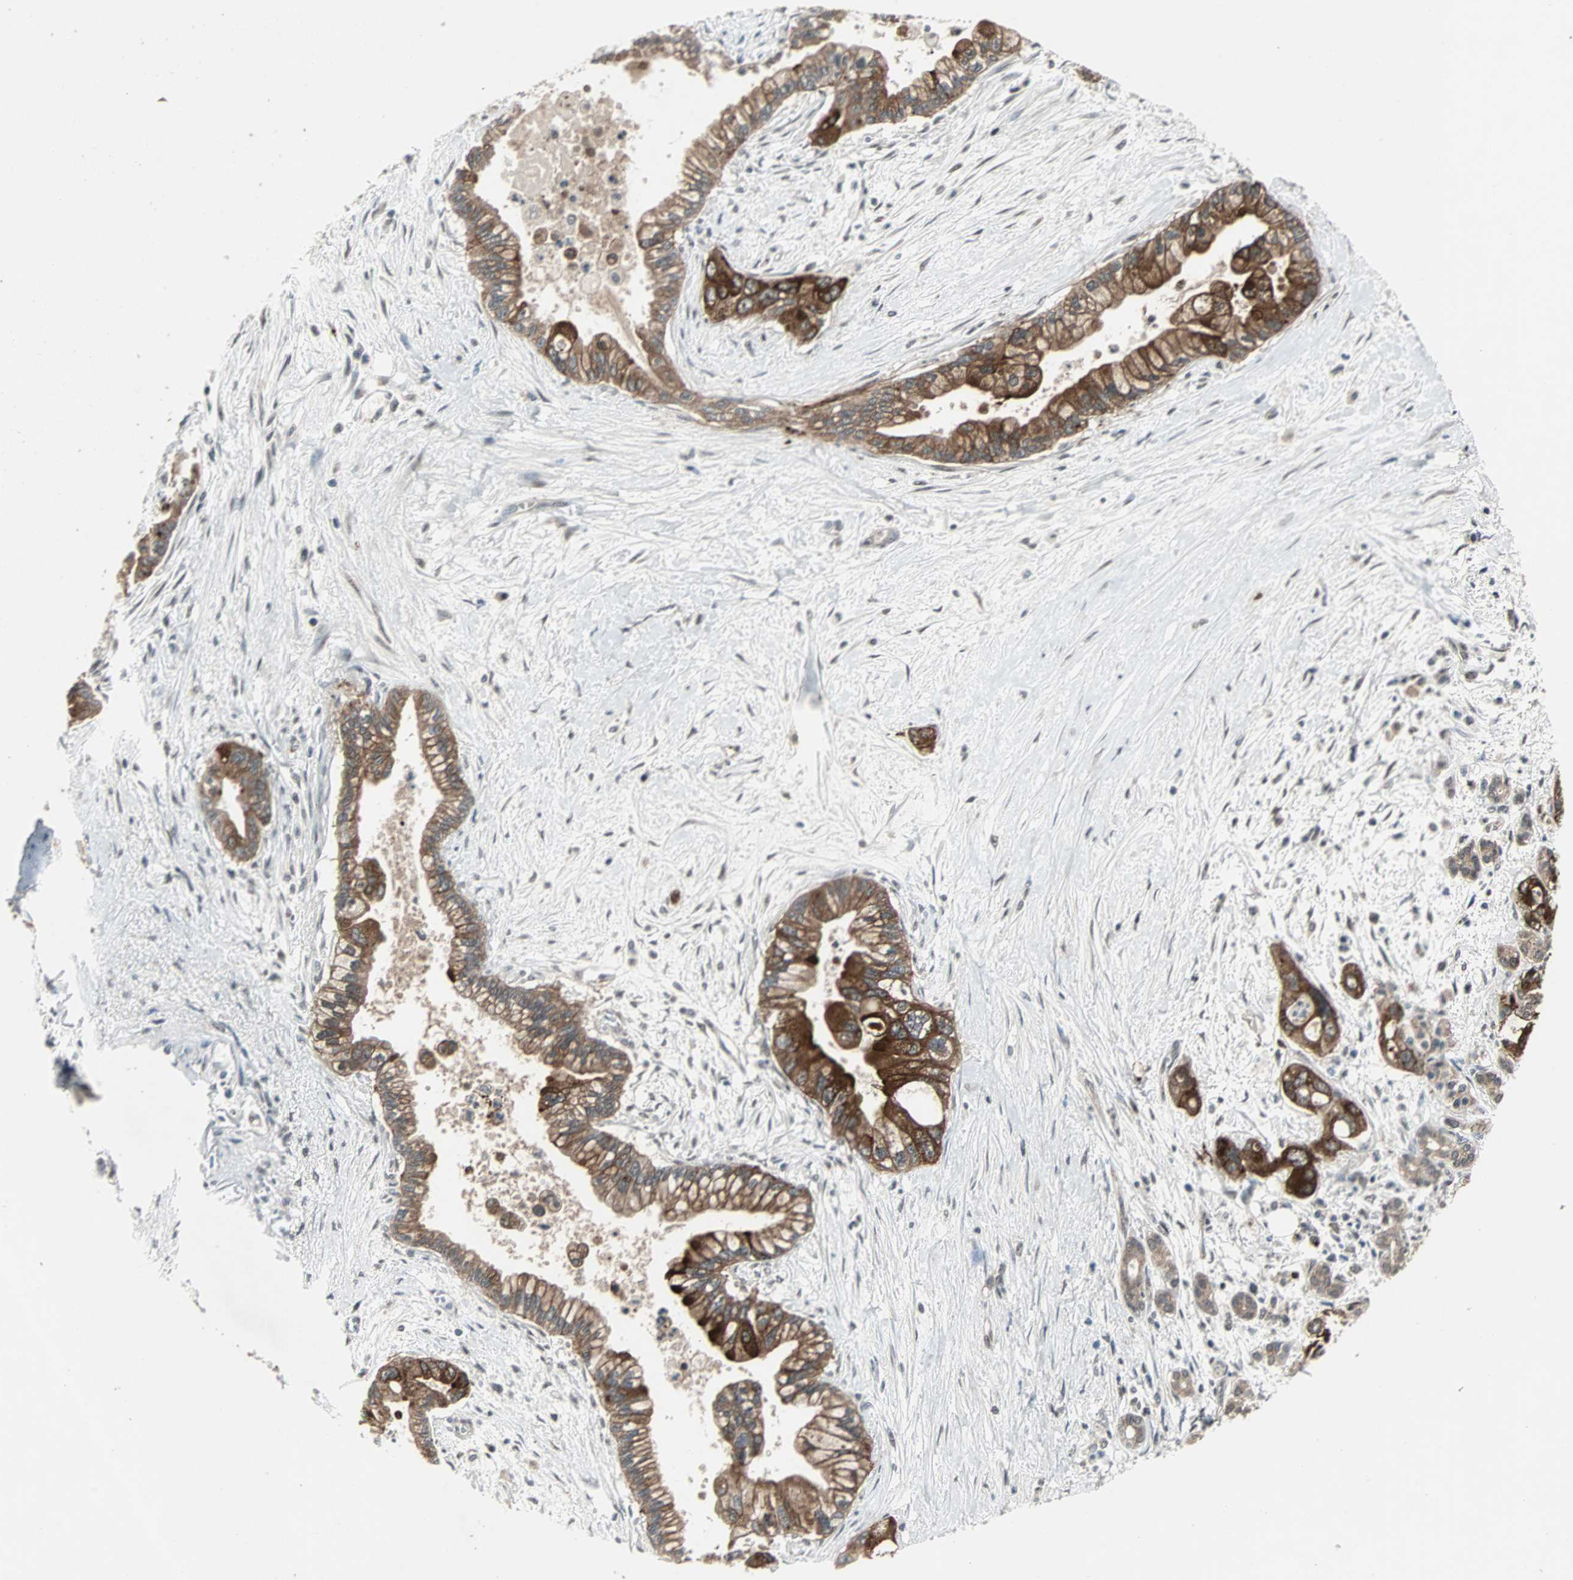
{"staining": {"intensity": "strong", "quantity": ">75%", "location": "cytoplasmic/membranous"}, "tissue": "pancreatic cancer", "cell_type": "Tumor cells", "image_type": "cancer", "snomed": [{"axis": "morphology", "description": "Adenocarcinoma, NOS"}, {"axis": "topography", "description": "Pancreas"}], "caption": "There is high levels of strong cytoplasmic/membranous positivity in tumor cells of pancreatic cancer, as demonstrated by immunohistochemical staining (brown color).", "gene": "LSR", "patient": {"sex": "male", "age": 70}}